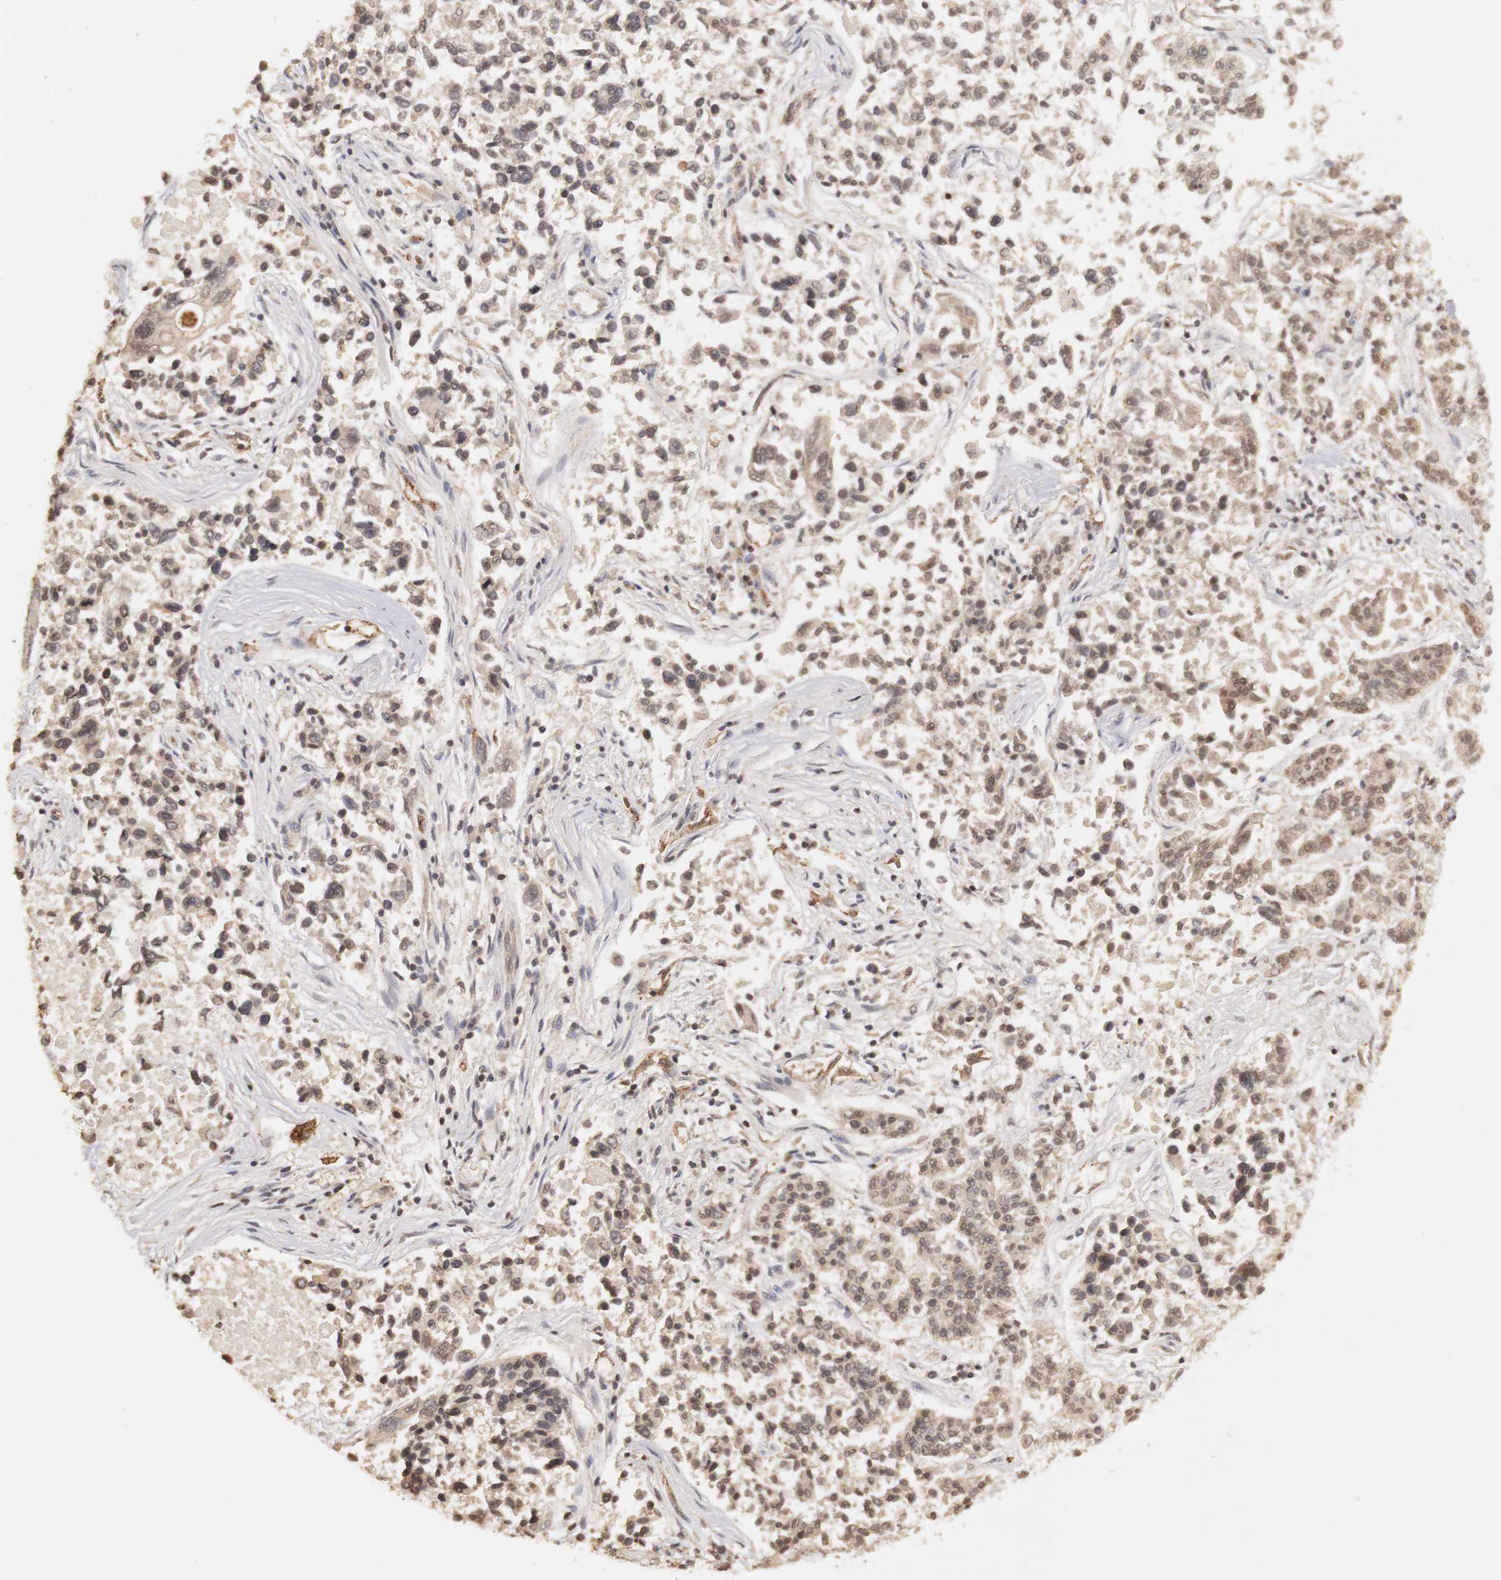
{"staining": {"intensity": "weak", "quantity": ">75%", "location": "cytoplasmic/membranous,nuclear"}, "tissue": "lung cancer", "cell_type": "Tumor cells", "image_type": "cancer", "snomed": [{"axis": "morphology", "description": "Adenocarcinoma, NOS"}, {"axis": "topography", "description": "Lung"}], "caption": "A brown stain labels weak cytoplasmic/membranous and nuclear staining of a protein in lung cancer (adenocarcinoma) tumor cells. (IHC, brightfield microscopy, high magnification).", "gene": "PLEKHA1", "patient": {"sex": "male", "age": 84}}